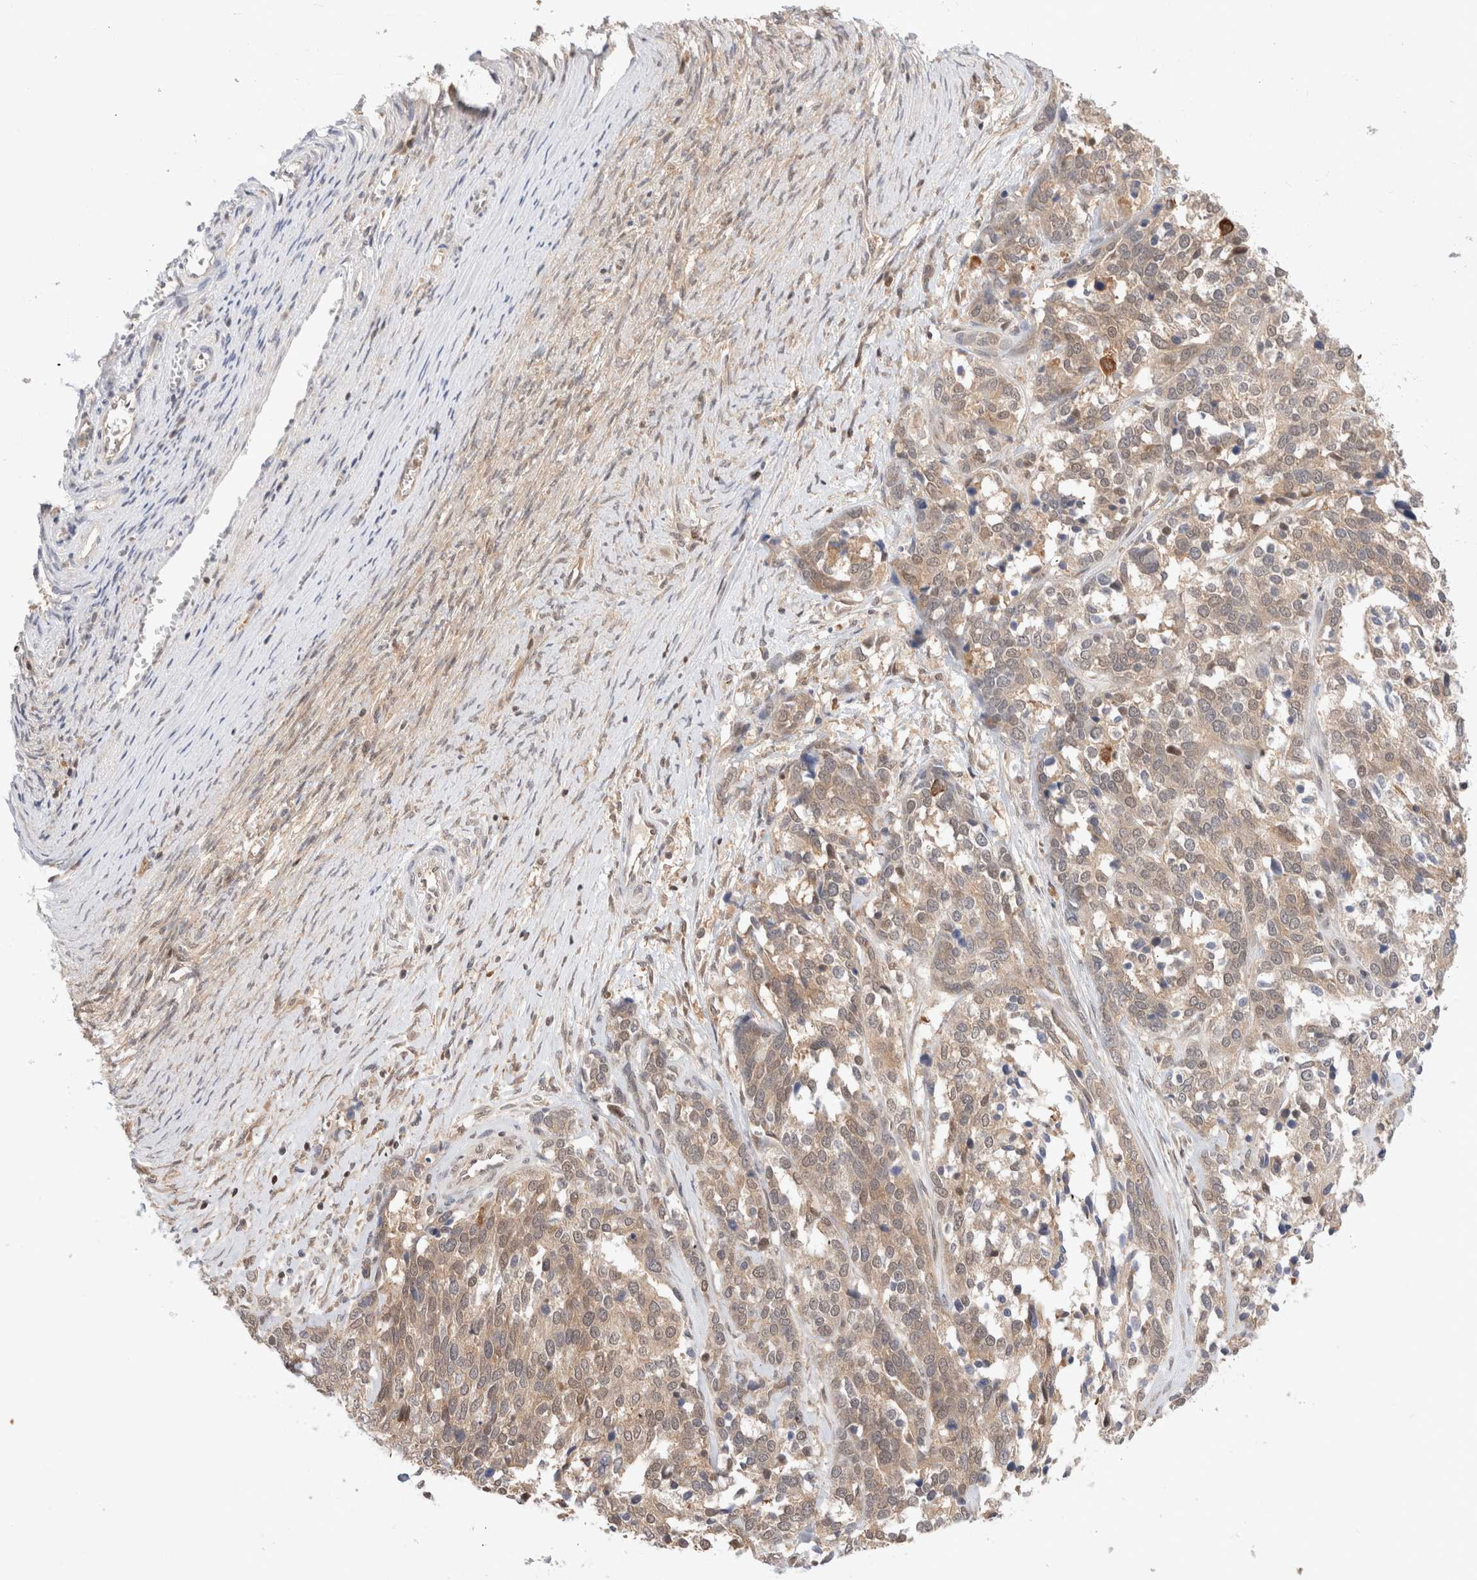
{"staining": {"intensity": "weak", "quantity": ">75%", "location": "cytoplasmic/membranous"}, "tissue": "ovarian cancer", "cell_type": "Tumor cells", "image_type": "cancer", "snomed": [{"axis": "morphology", "description": "Cystadenocarcinoma, serous, NOS"}, {"axis": "topography", "description": "Ovary"}], "caption": "Brown immunohistochemical staining in ovarian cancer shows weak cytoplasmic/membranous positivity in approximately >75% of tumor cells.", "gene": "C17orf97", "patient": {"sex": "female", "age": 44}}